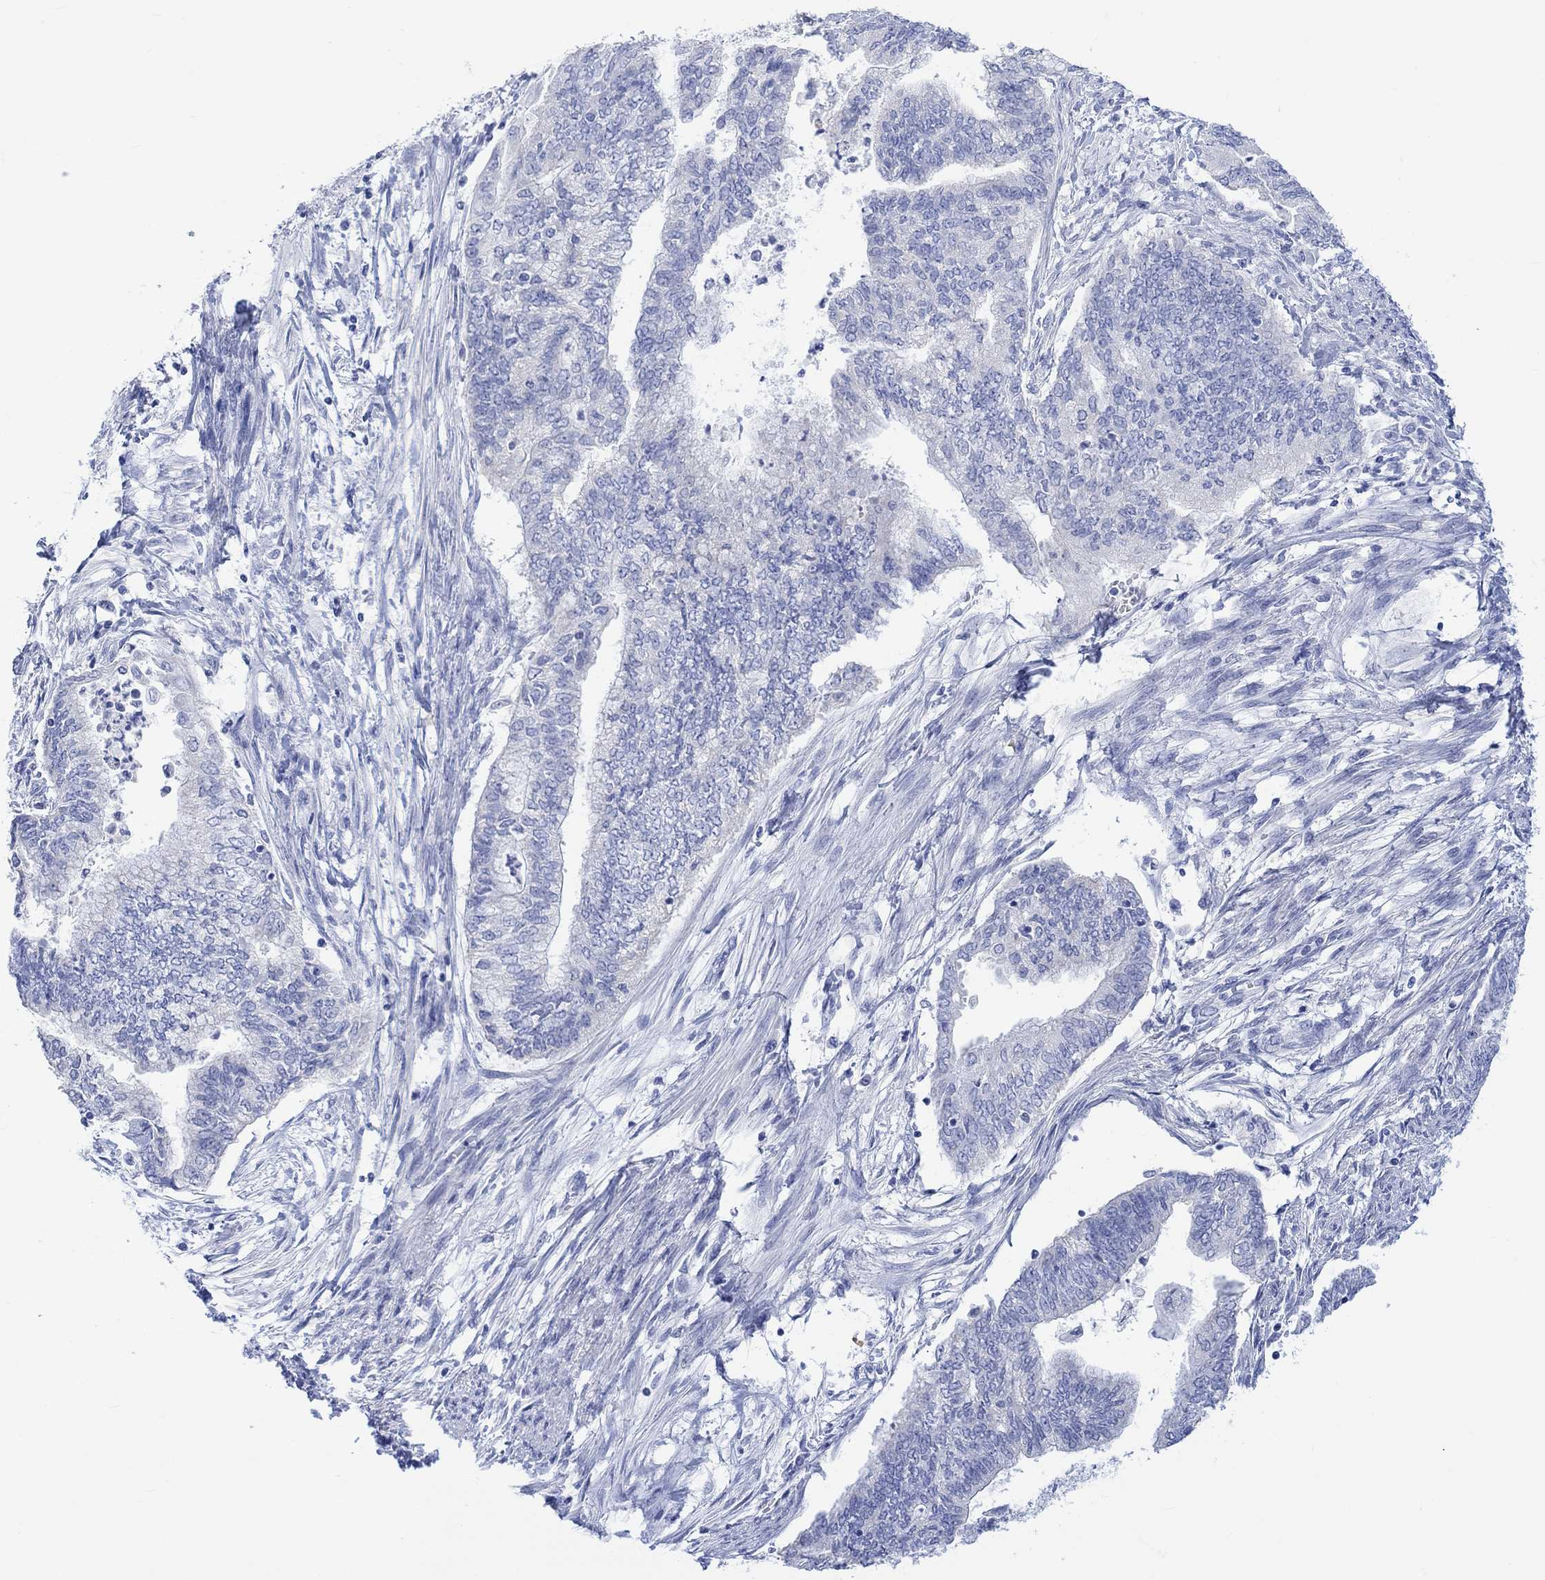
{"staining": {"intensity": "negative", "quantity": "none", "location": "none"}, "tissue": "endometrial cancer", "cell_type": "Tumor cells", "image_type": "cancer", "snomed": [{"axis": "morphology", "description": "Adenocarcinoma, NOS"}, {"axis": "topography", "description": "Endometrium"}], "caption": "Human endometrial cancer (adenocarcinoma) stained for a protein using IHC displays no positivity in tumor cells.", "gene": "CALCA", "patient": {"sex": "female", "age": 65}}